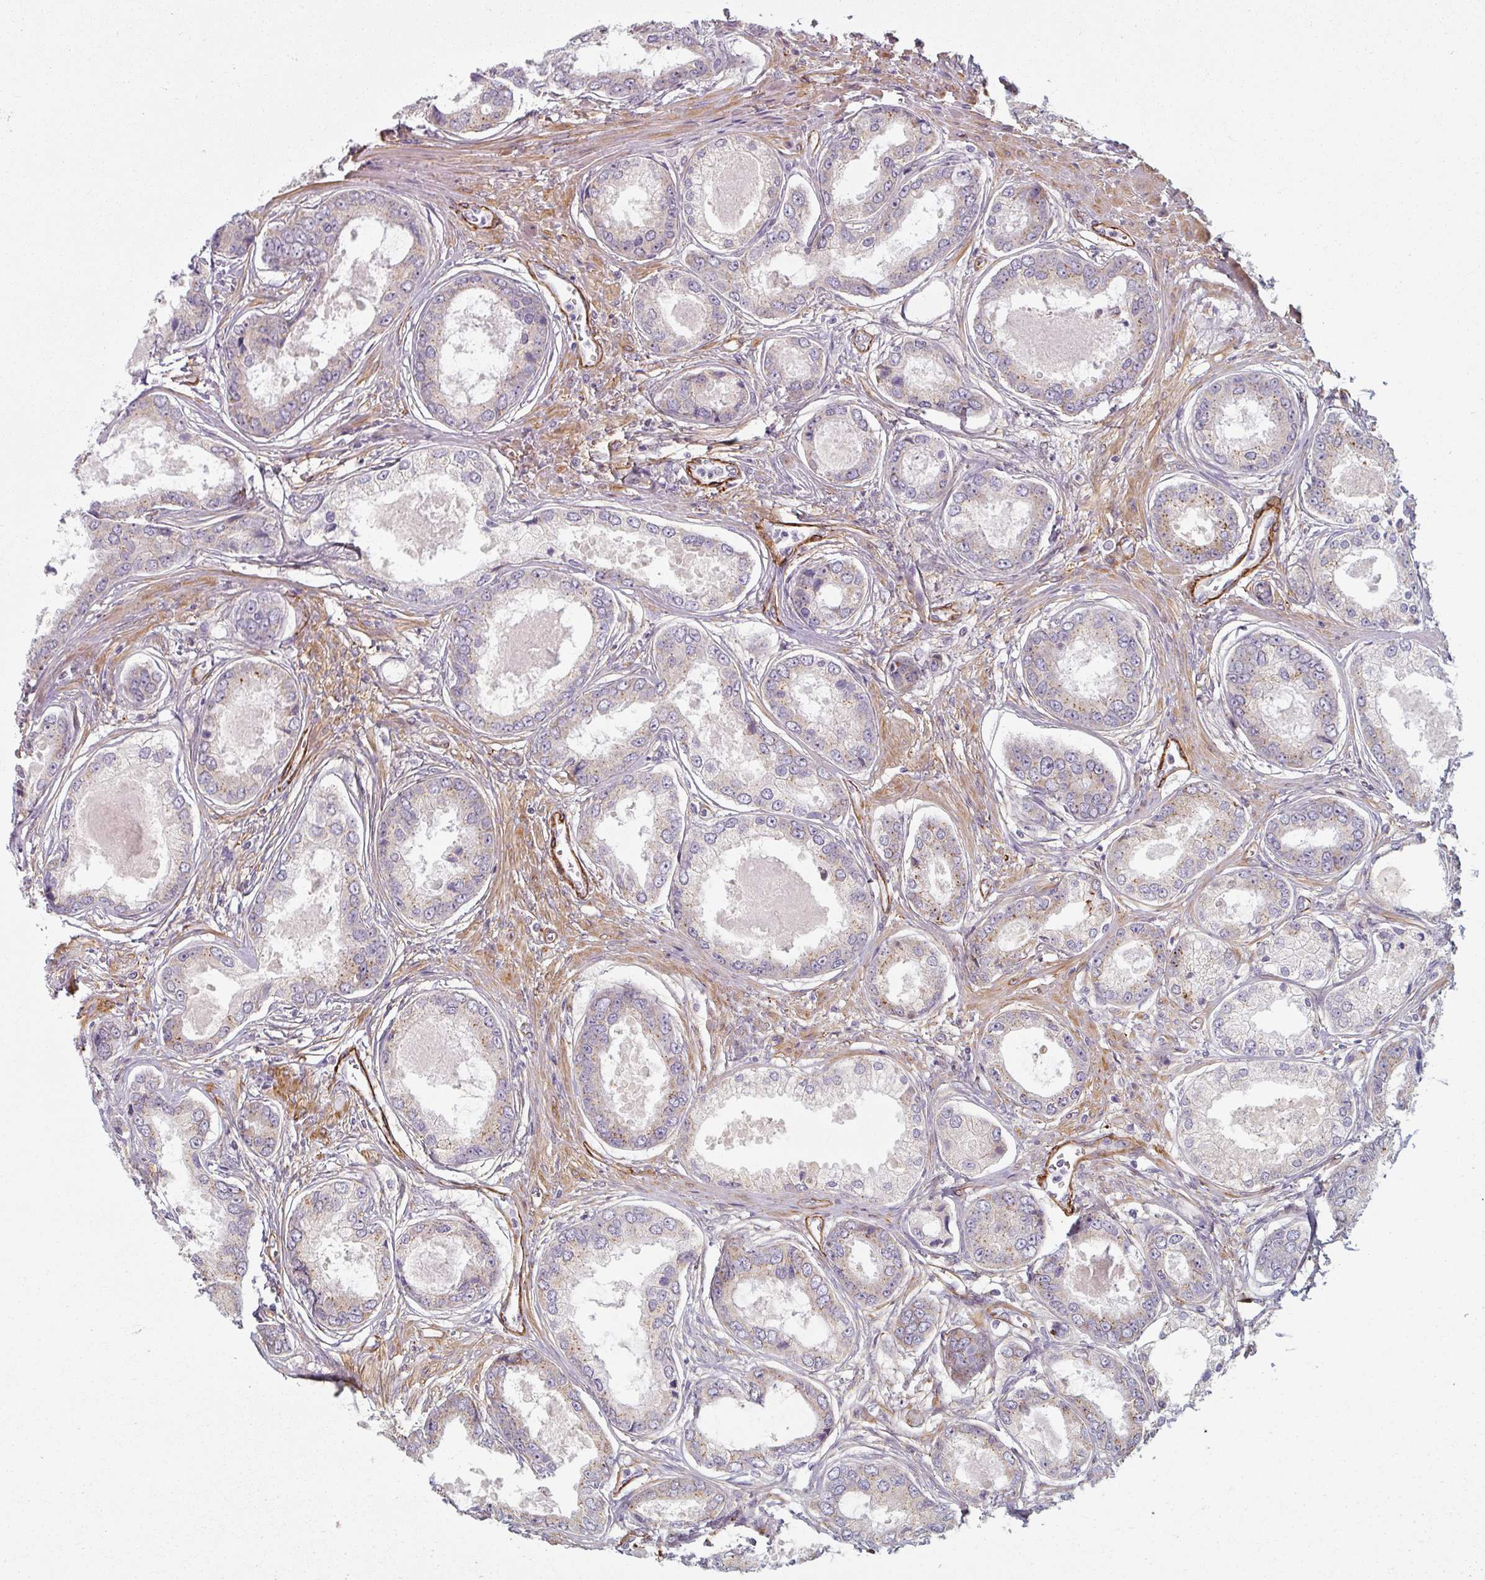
{"staining": {"intensity": "weak", "quantity": "<25%", "location": "cytoplasmic/membranous"}, "tissue": "prostate cancer", "cell_type": "Tumor cells", "image_type": "cancer", "snomed": [{"axis": "morphology", "description": "Adenocarcinoma, Low grade"}, {"axis": "topography", "description": "Prostate"}], "caption": "A micrograph of human prostate cancer (adenocarcinoma (low-grade)) is negative for staining in tumor cells. The staining was performed using DAB to visualize the protein expression in brown, while the nuclei were stained in blue with hematoxylin (Magnification: 20x).", "gene": "MRPS5", "patient": {"sex": "male", "age": 68}}